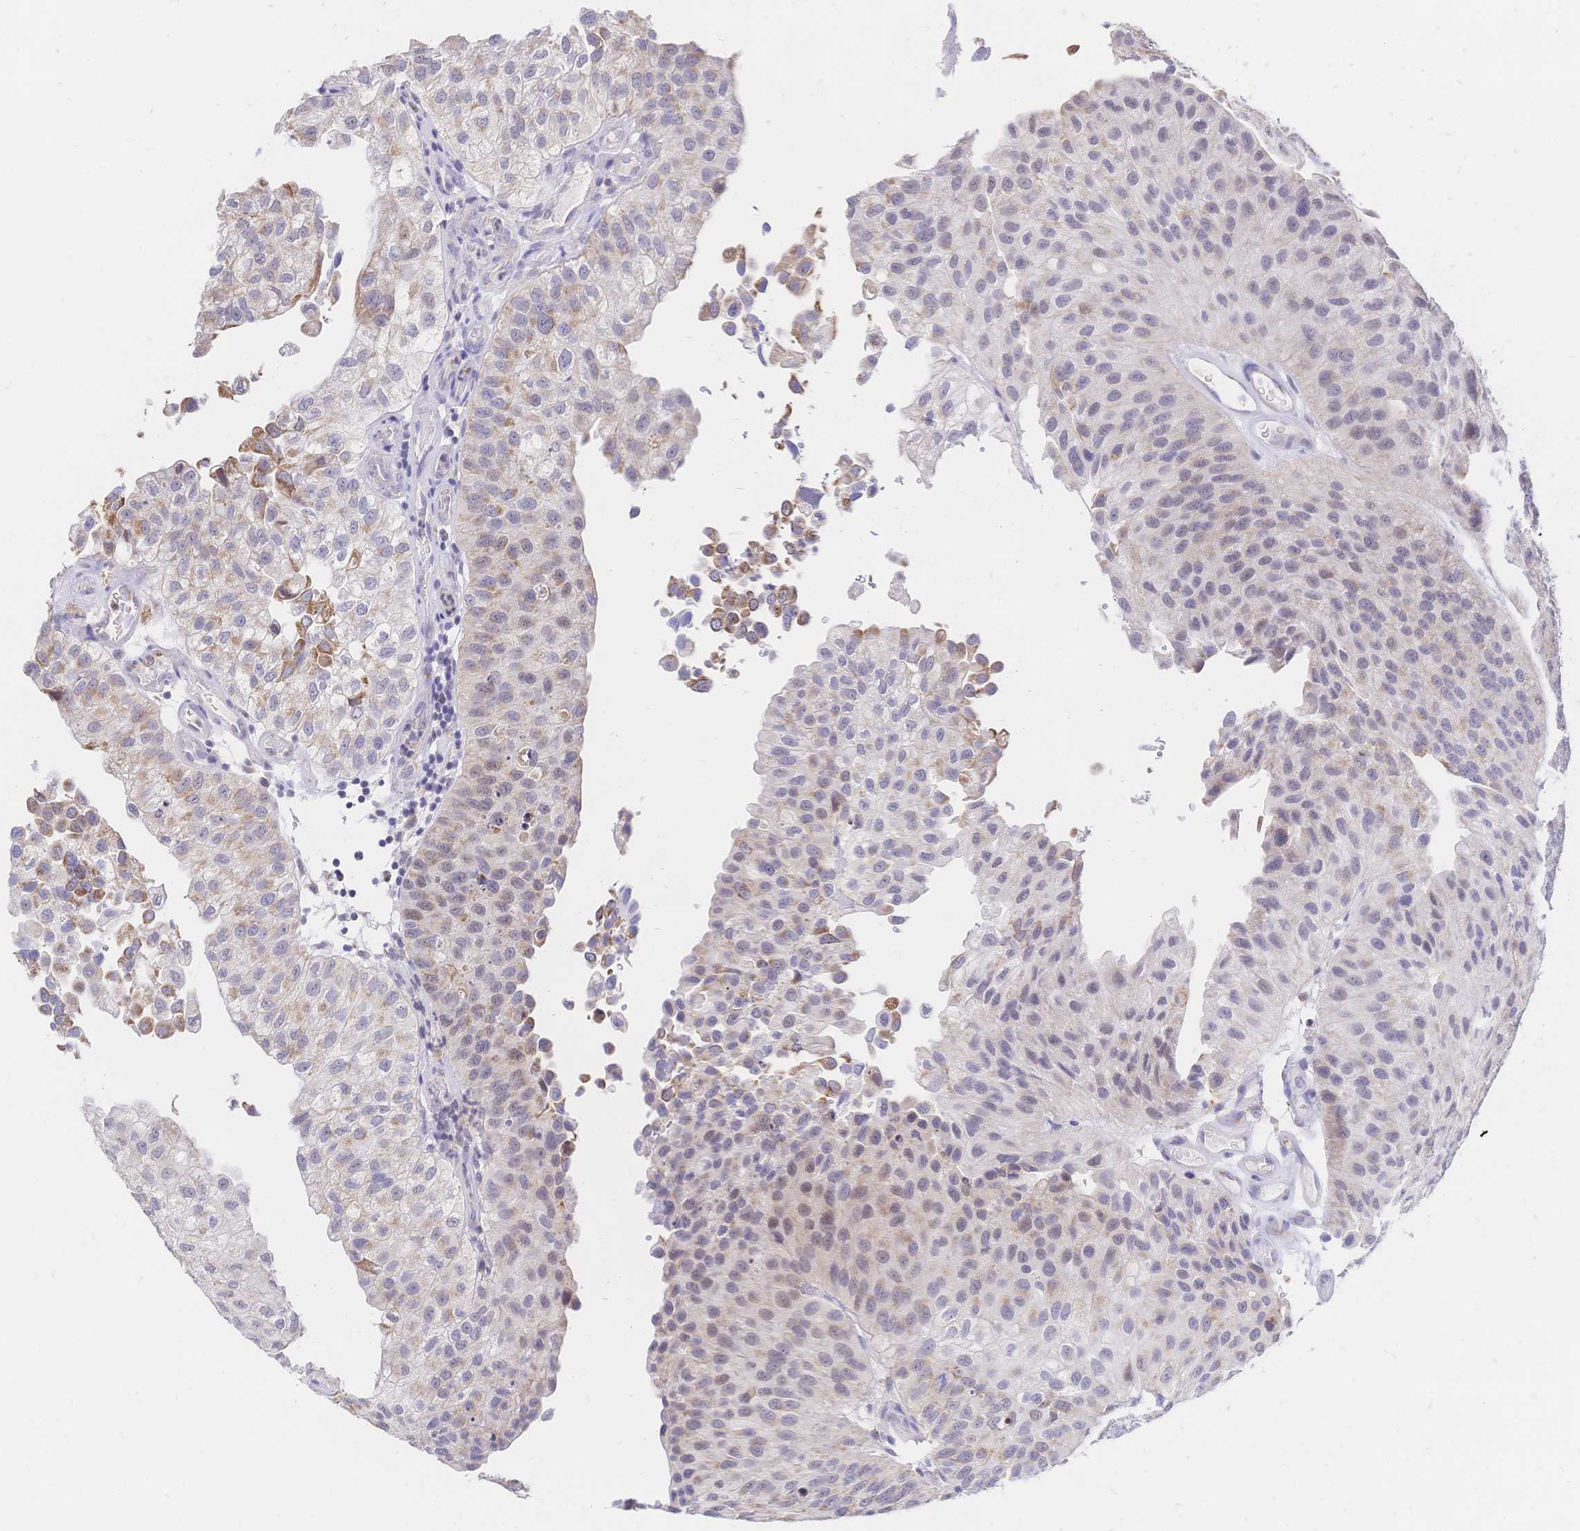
{"staining": {"intensity": "moderate", "quantity": "25%-75%", "location": "cytoplasmic/membranous"}, "tissue": "urothelial cancer", "cell_type": "Tumor cells", "image_type": "cancer", "snomed": [{"axis": "morphology", "description": "Urothelial carcinoma, NOS"}, {"axis": "topography", "description": "Urinary bladder"}], "caption": "The immunohistochemical stain shows moderate cytoplasmic/membranous staining in tumor cells of transitional cell carcinoma tissue. The protein is shown in brown color, while the nuclei are stained blue.", "gene": "CLEC18B", "patient": {"sex": "male", "age": 87}}